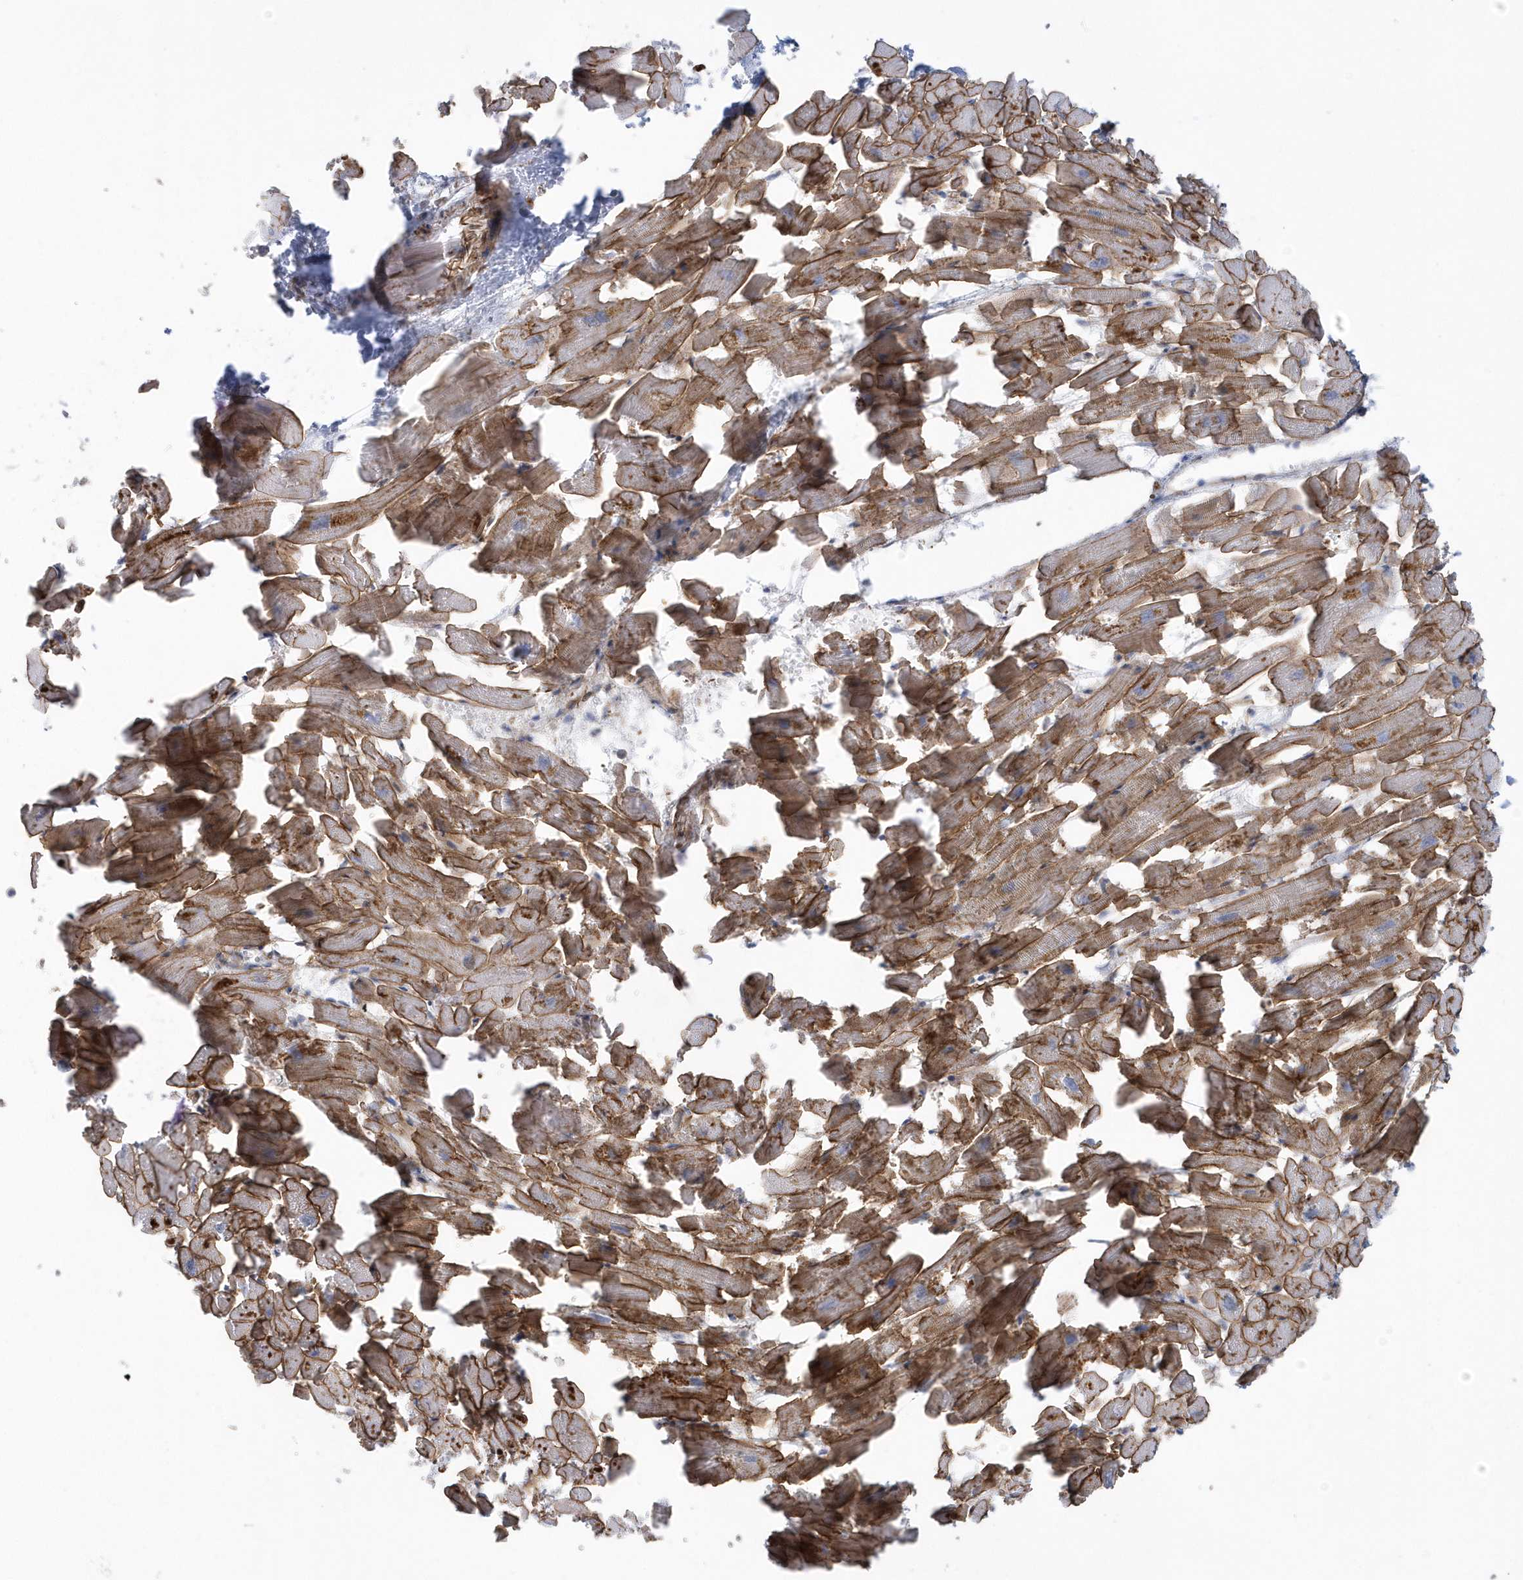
{"staining": {"intensity": "moderate", "quantity": ">75%", "location": "cytoplasmic/membranous"}, "tissue": "heart muscle", "cell_type": "Cardiomyocytes", "image_type": "normal", "snomed": [{"axis": "morphology", "description": "Normal tissue, NOS"}, {"axis": "topography", "description": "Heart"}], "caption": "IHC (DAB (3,3'-diaminobenzidine)) staining of unremarkable human heart muscle displays moderate cytoplasmic/membranous protein positivity in approximately >75% of cardiomyocytes.", "gene": "RAB17", "patient": {"sex": "female", "age": 64}}